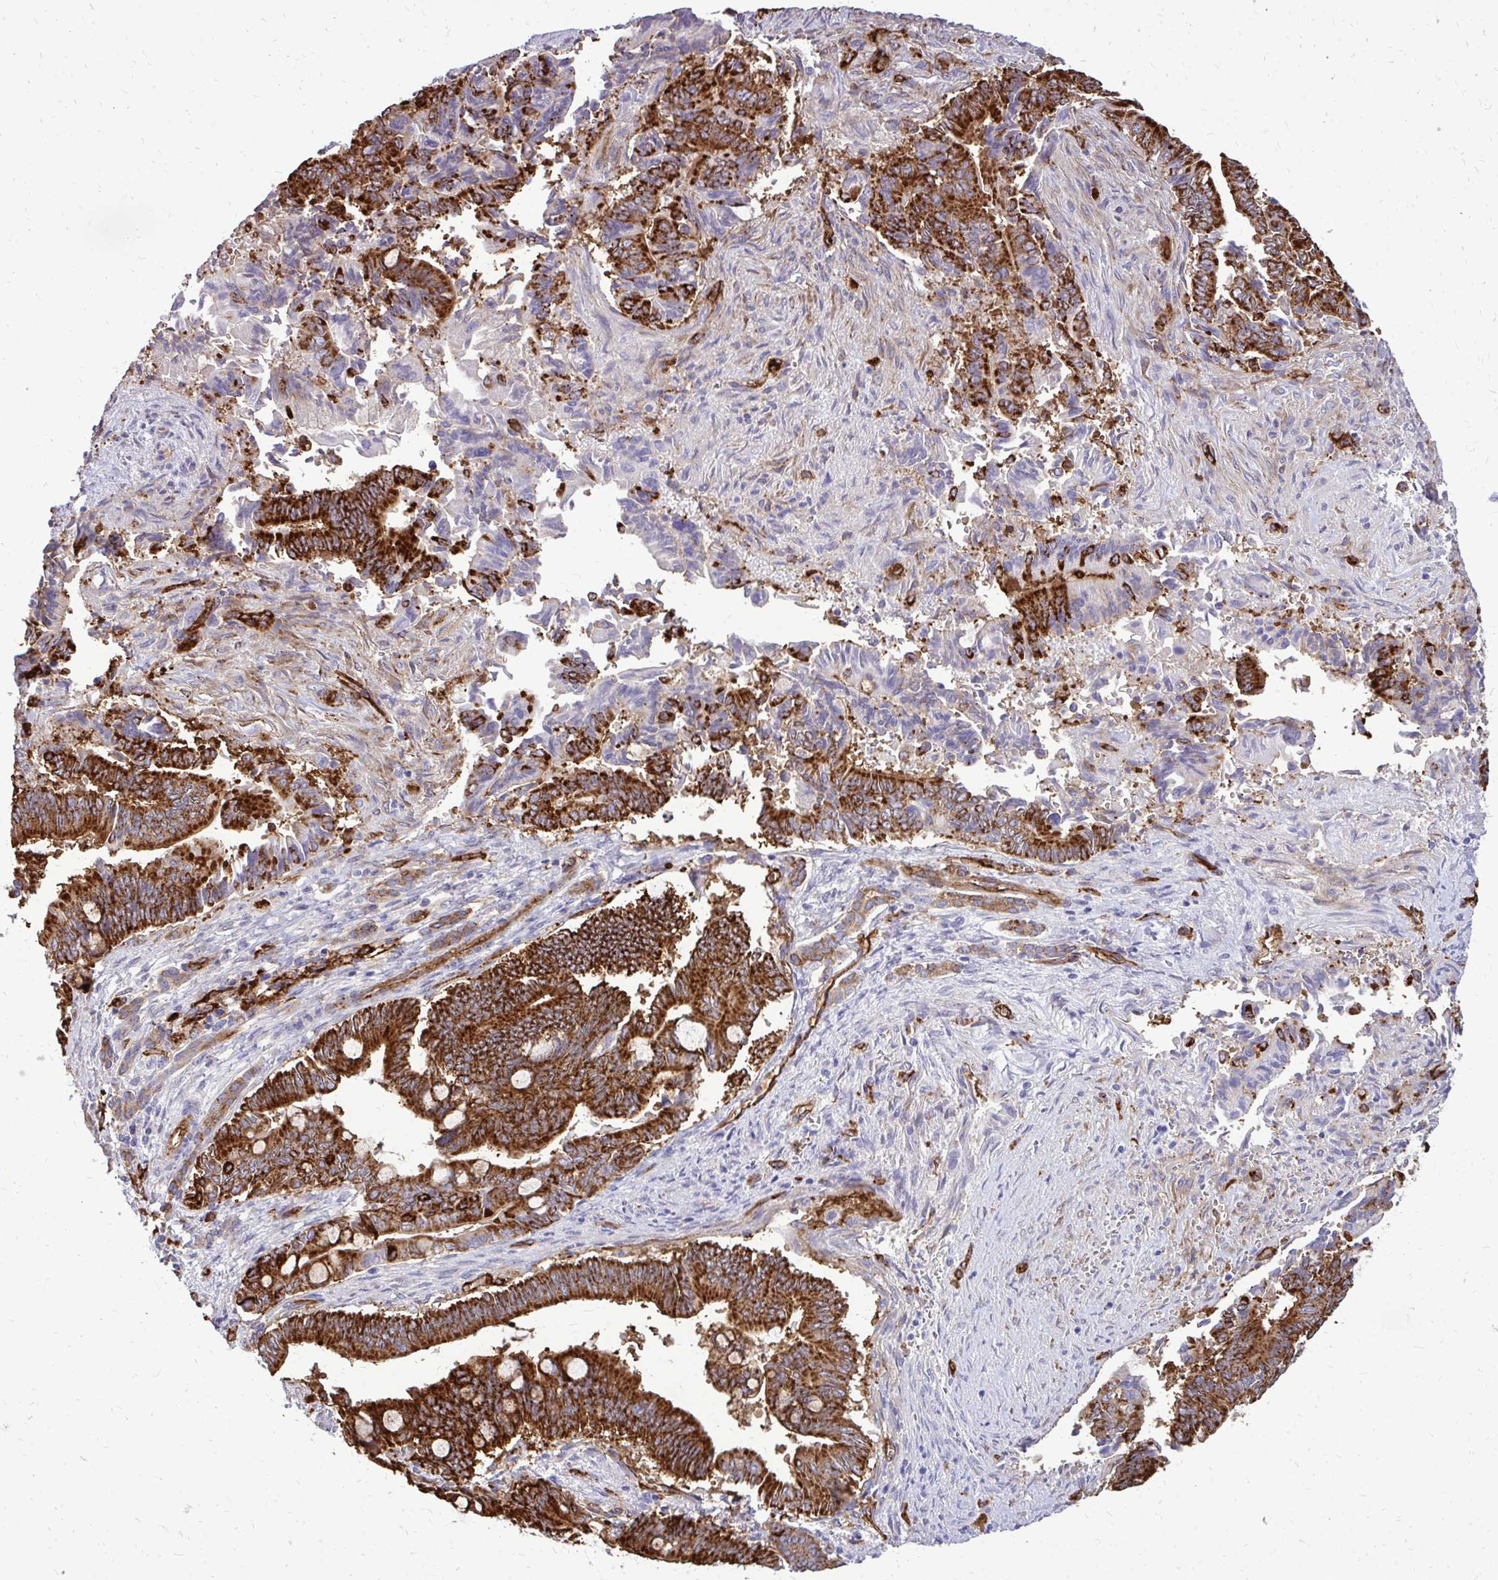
{"staining": {"intensity": "strong", "quantity": ">75%", "location": "cytoplasmic/membranous"}, "tissue": "pancreatic cancer", "cell_type": "Tumor cells", "image_type": "cancer", "snomed": [{"axis": "morphology", "description": "Adenocarcinoma, NOS"}, {"axis": "topography", "description": "Pancreas"}], "caption": "Adenocarcinoma (pancreatic) tissue exhibits strong cytoplasmic/membranous staining in approximately >75% of tumor cells (Stains: DAB in brown, nuclei in blue, Microscopy: brightfield microscopy at high magnification).", "gene": "MARCKSL1", "patient": {"sex": "male", "age": 68}}